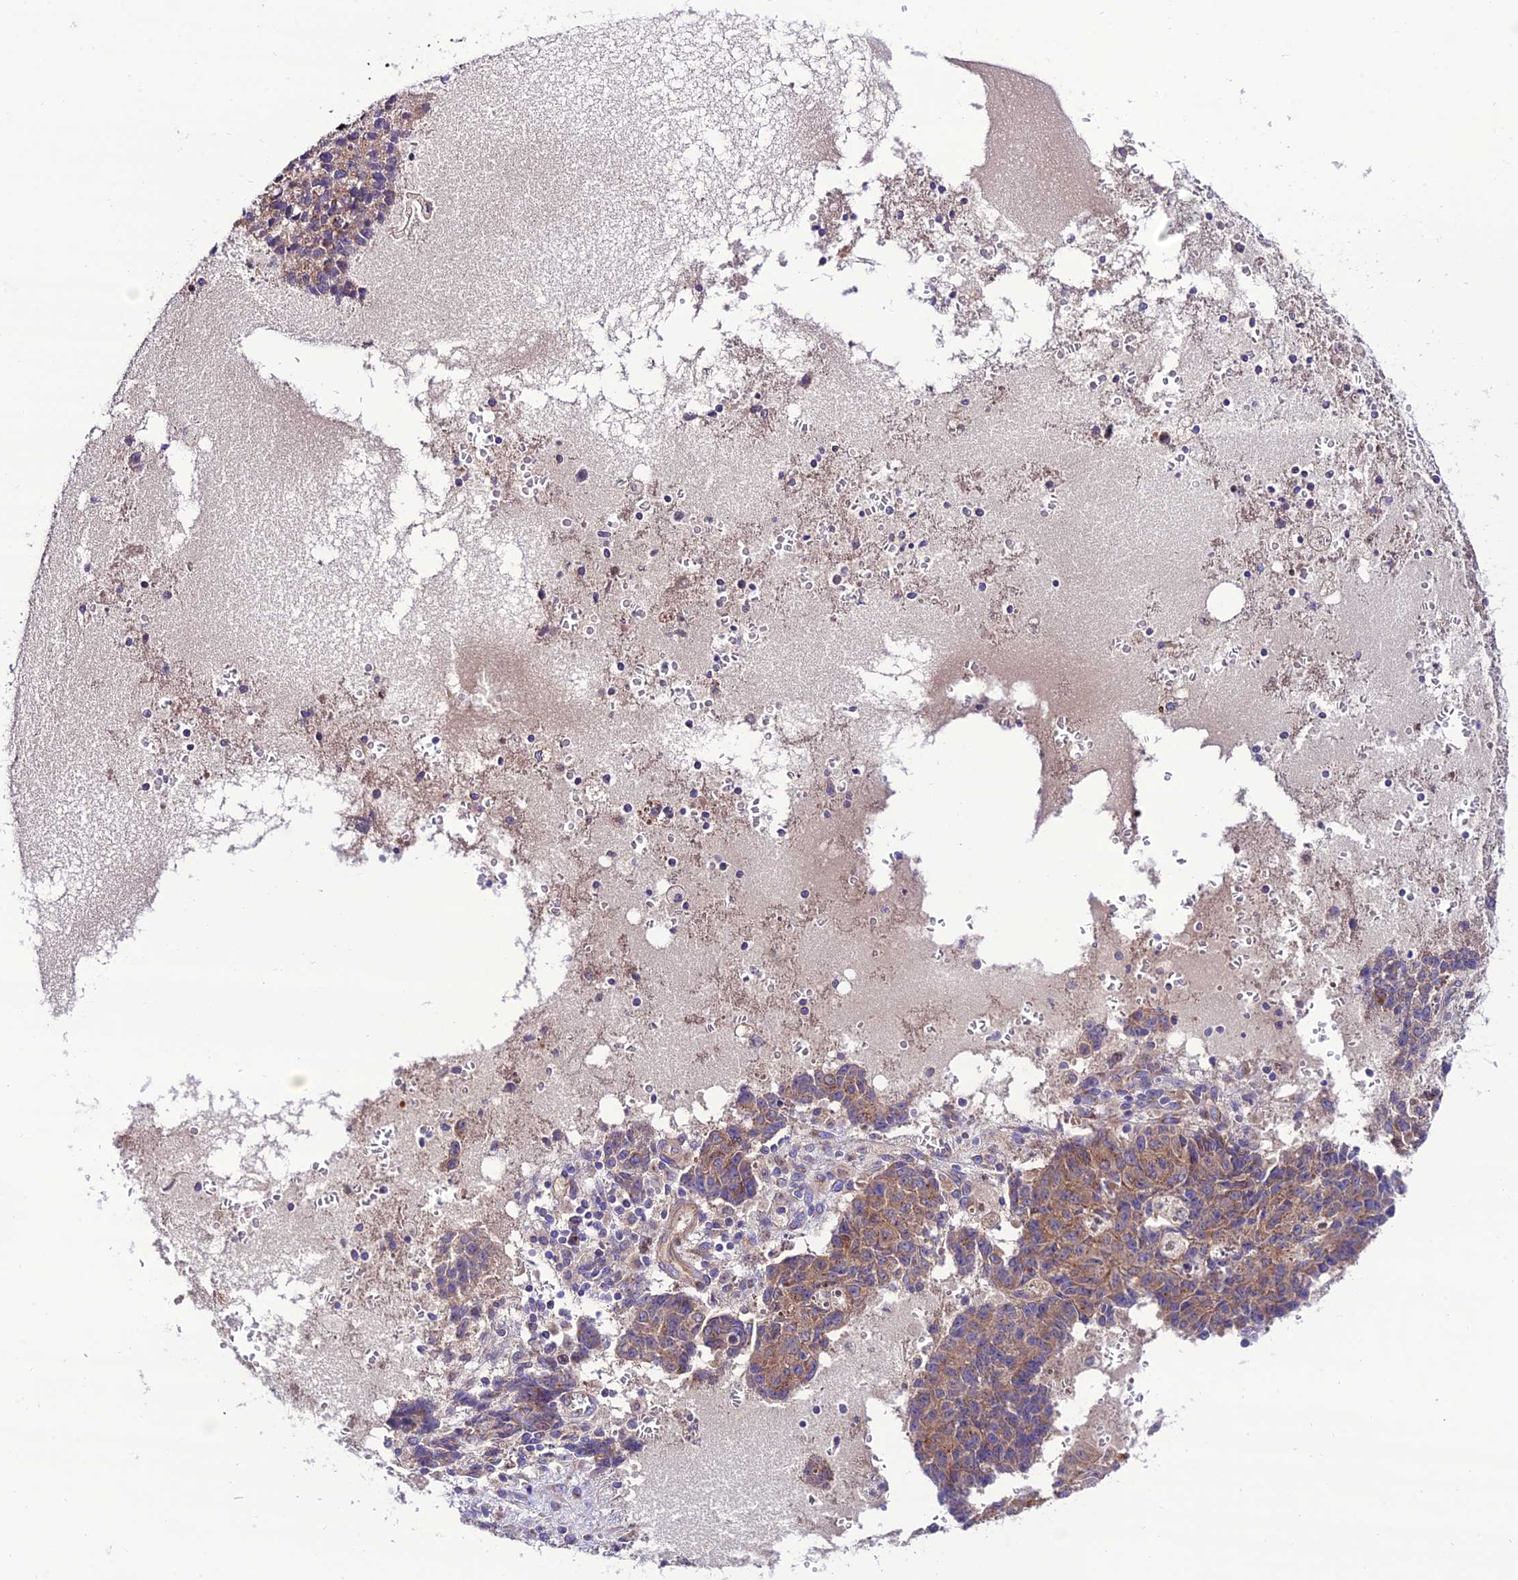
{"staining": {"intensity": "moderate", "quantity": ">75%", "location": "cytoplasmic/membranous"}, "tissue": "ovarian cancer", "cell_type": "Tumor cells", "image_type": "cancer", "snomed": [{"axis": "morphology", "description": "Carcinoma, endometroid"}, {"axis": "topography", "description": "Ovary"}], "caption": "This photomicrograph exhibits immunohistochemistry staining of human ovarian cancer, with medium moderate cytoplasmic/membranous expression in approximately >75% of tumor cells.", "gene": "LACTB2", "patient": {"sex": "female", "age": 42}}